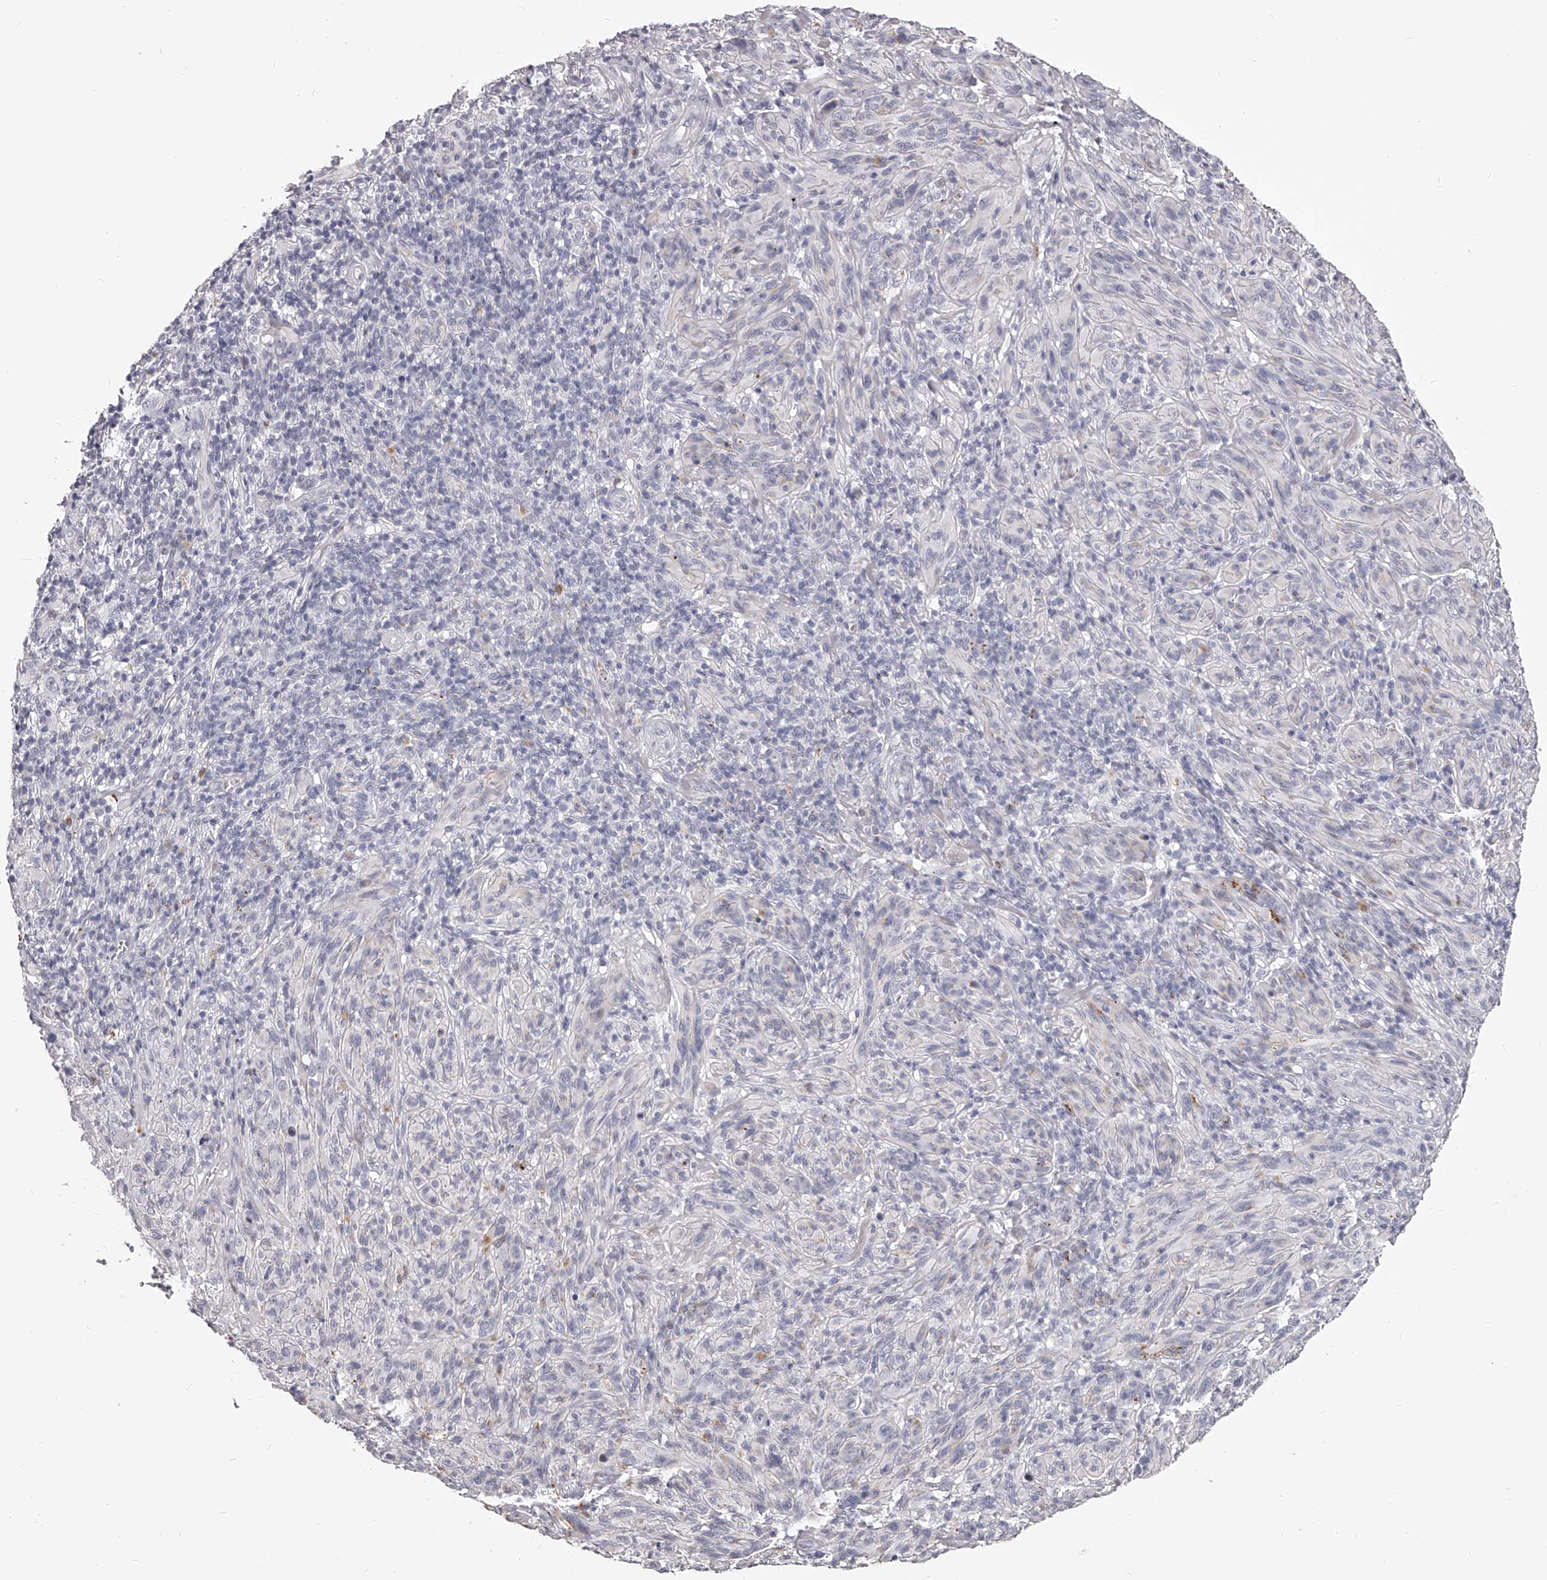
{"staining": {"intensity": "negative", "quantity": "none", "location": "none"}, "tissue": "melanoma", "cell_type": "Tumor cells", "image_type": "cancer", "snomed": [{"axis": "morphology", "description": "Malignant melanoma, NOS"}, {"axis": "topography", "description": "Skin of head"}], "caption": "DAB immunohistochemical staining of human melanoma shows no significant staining in tumor cells.", "gene": "DMRT1", "patient": {"sex": "male", "age": 96}}